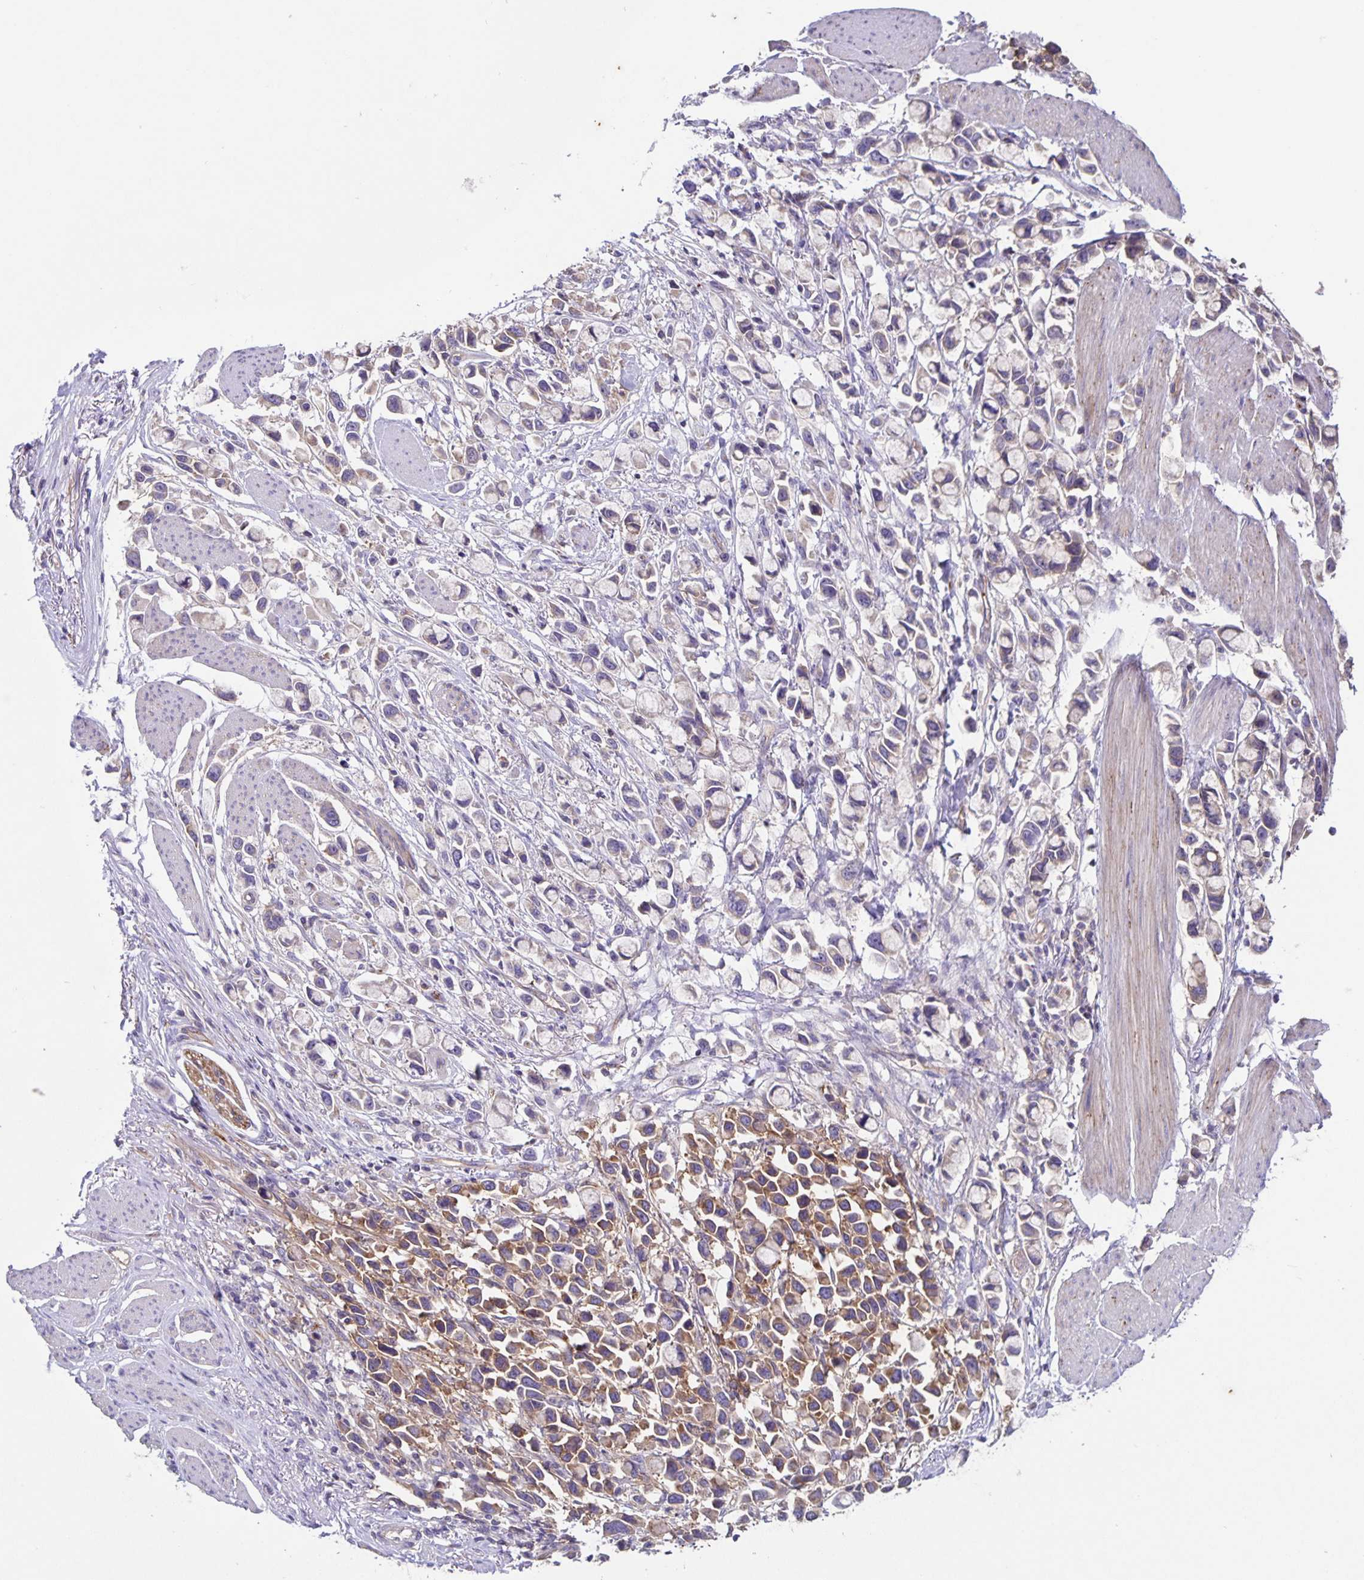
{"staining": {"intensity": "moderate", "quantity": "<25%", "location": "cytoplasmic/membranous"}, "tissue": "stomach cancer", "cell_type": "Tumor cells", "image_type": "cancer", "snomed": [{"axis": "morphology", "description": "Adenocarcinoma, NOS"}, {"axis": "topography", "description": "Stomach"}], "caption": "This micrograph displays stomach cancer stained with immunohistochemistry to label a protein in brown. The cytoplasmic/membranous of tumor cells show moderate positivity for the protein. Nuclei are counter-stained blue.", "gene": "ITGA2", "patient": {"sex": "female", "age": 81}}